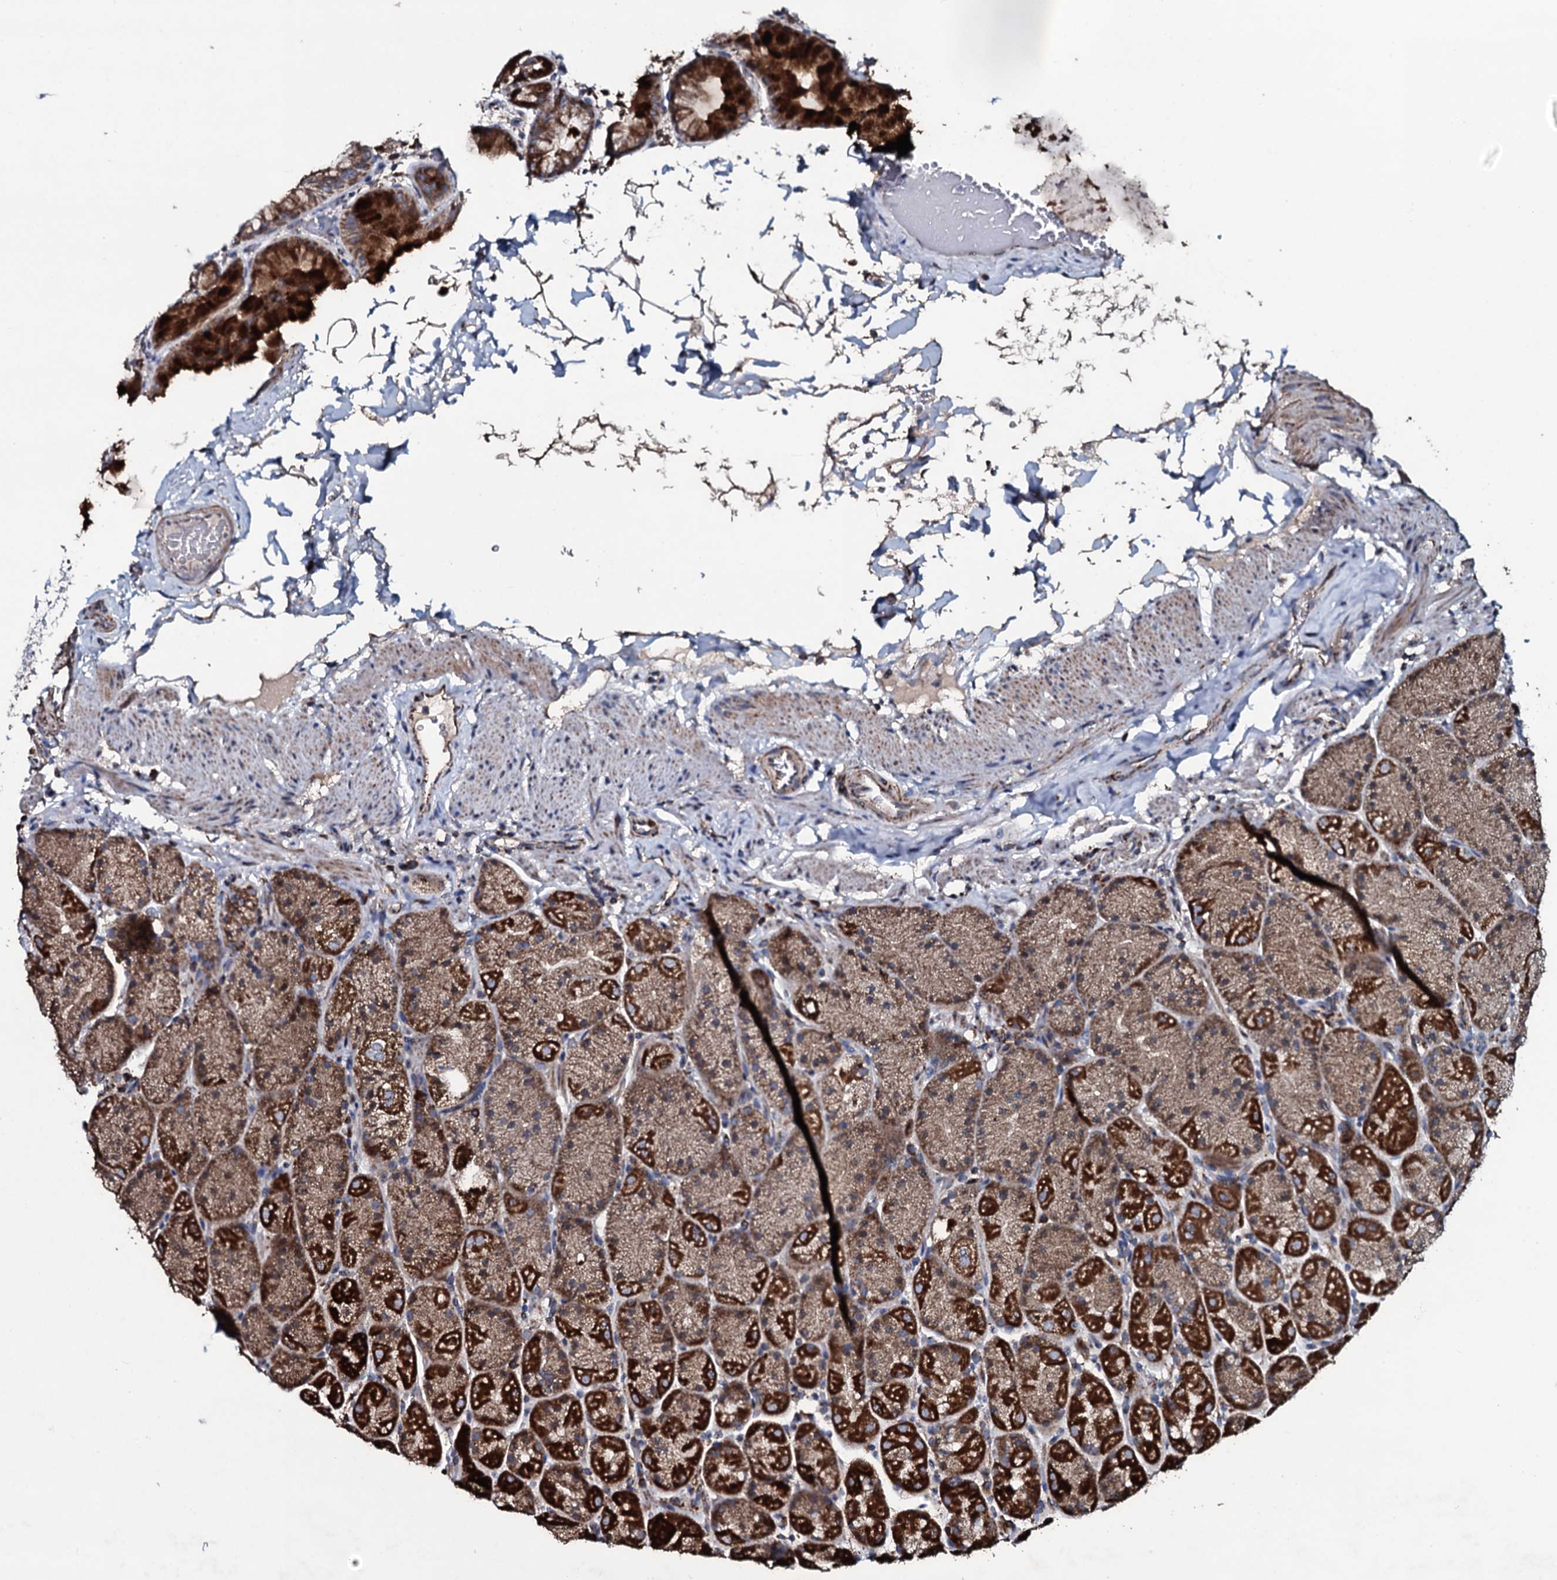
{"staining": {"intensity": "strong", "quantity": ">75%", "location": "cytoplasmic/membranous"}, "tissue": "stomach", "cell_type": "Glandular cells", "image_type": "normal", "snomed": [{"axis": "morphology", "description": "Normal tissue, NOS"}, {"axis": "topography", "description": "Stomach, upper"}, {"axis": "topography", "description": "Stomach, lower"}], "caption": "Brown immunohistochemical staining in normal human stomach reveals strong cytoplasmic/membranous positivity in about >75% of glandular cells. The staining is performed using DAB (3,3'-diaminobenzidine) brown chromogen to label protein expression. The nuclei are counter-stained blue using hematoxylin.", "gene": "DYNC2I2", "patient": {"sex": "male", "age": 67}}